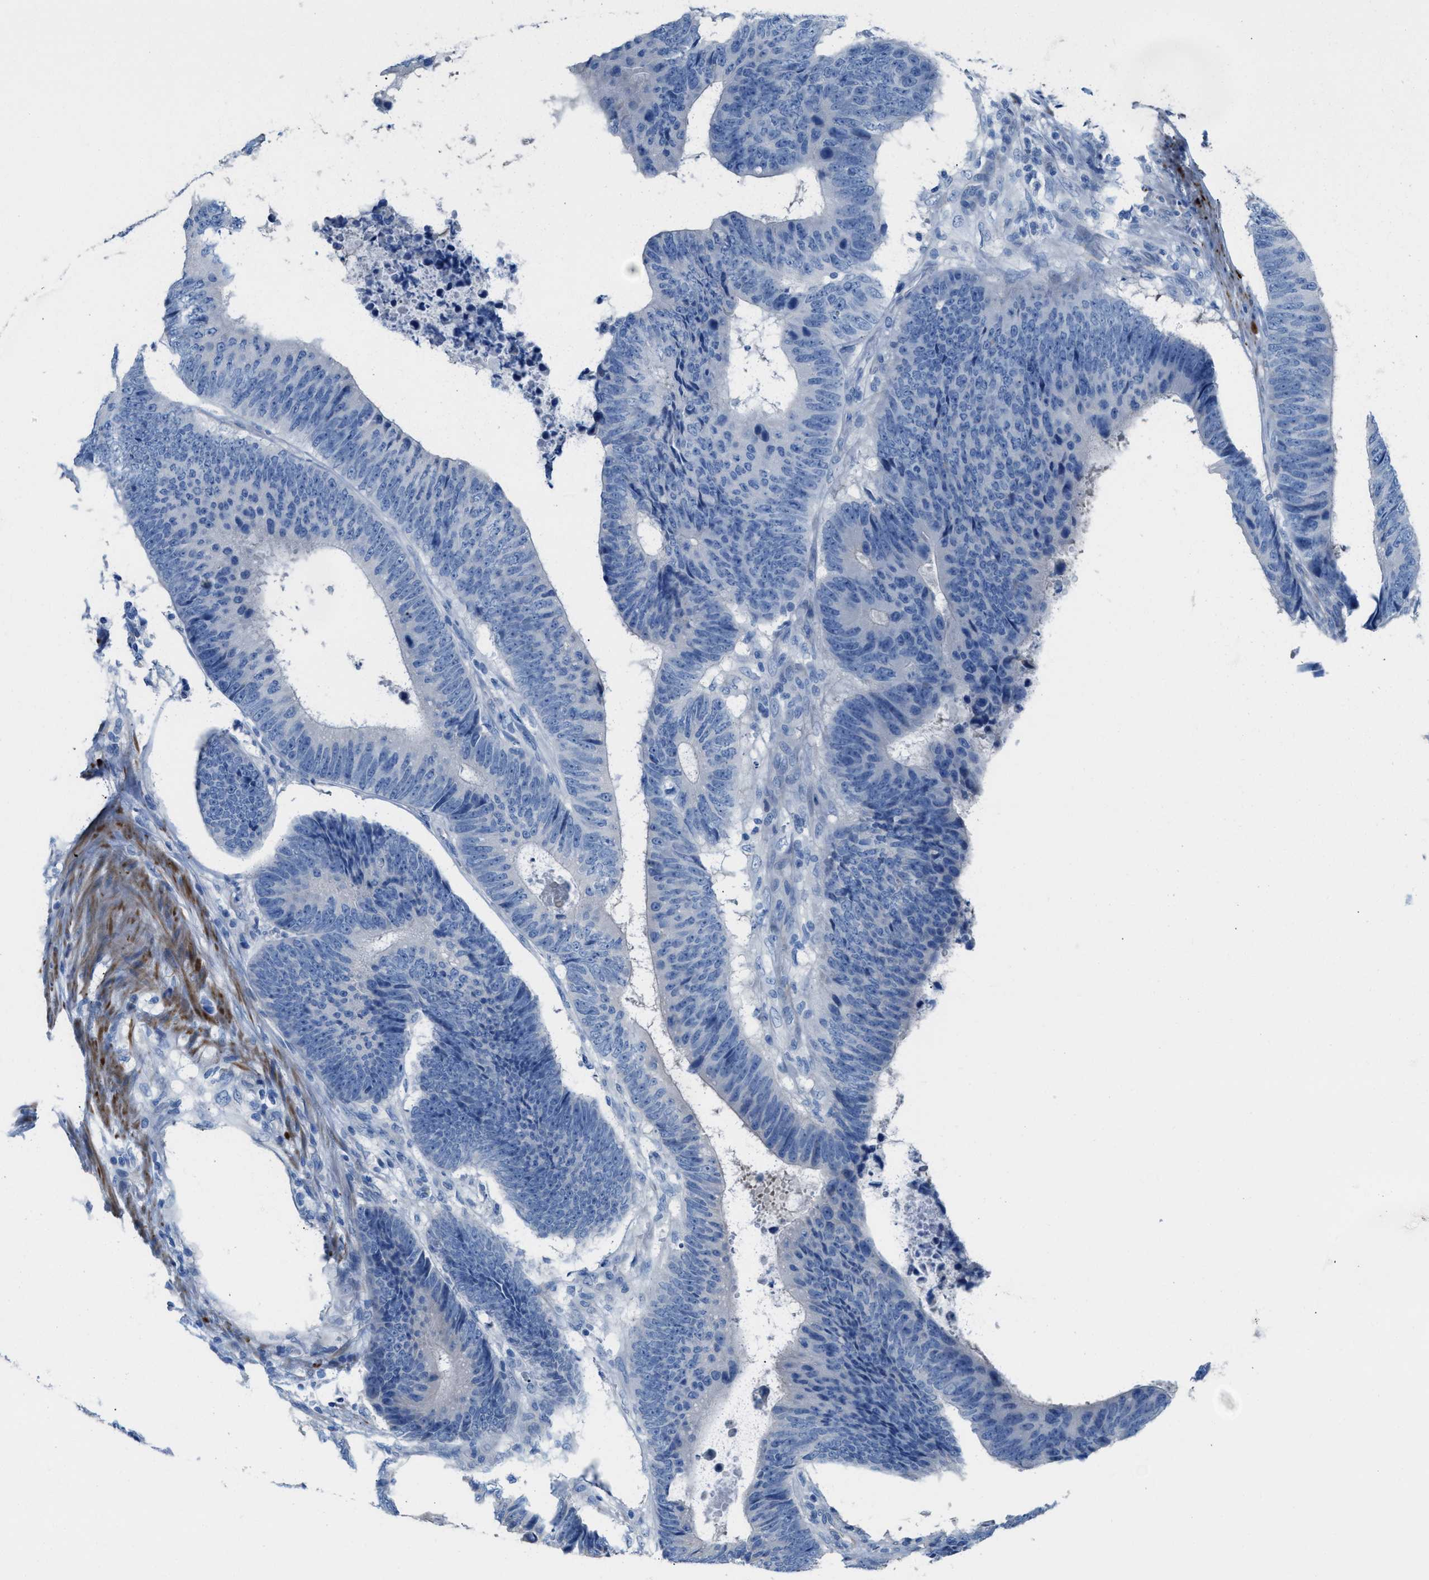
{"staining": {"intensity": "negative", "quantity": "none", "location": "none"}, "tissue": "colorectal cancer", "cell_type": "Tumor cells", "image_type": "cancer", "snomed": [{"axis": "morphology", "description": "Adenocarcinoma, NOS"}, {"axis": "topography", "description": "Colon"}], "caption": "Human colorectal adenocarcinoma stained for a protein using immunohistochemistry (IHC) displays no positivity in tumor cells.", "gene": "MPP3", "patient": {"sex": "male", "age": 56}}